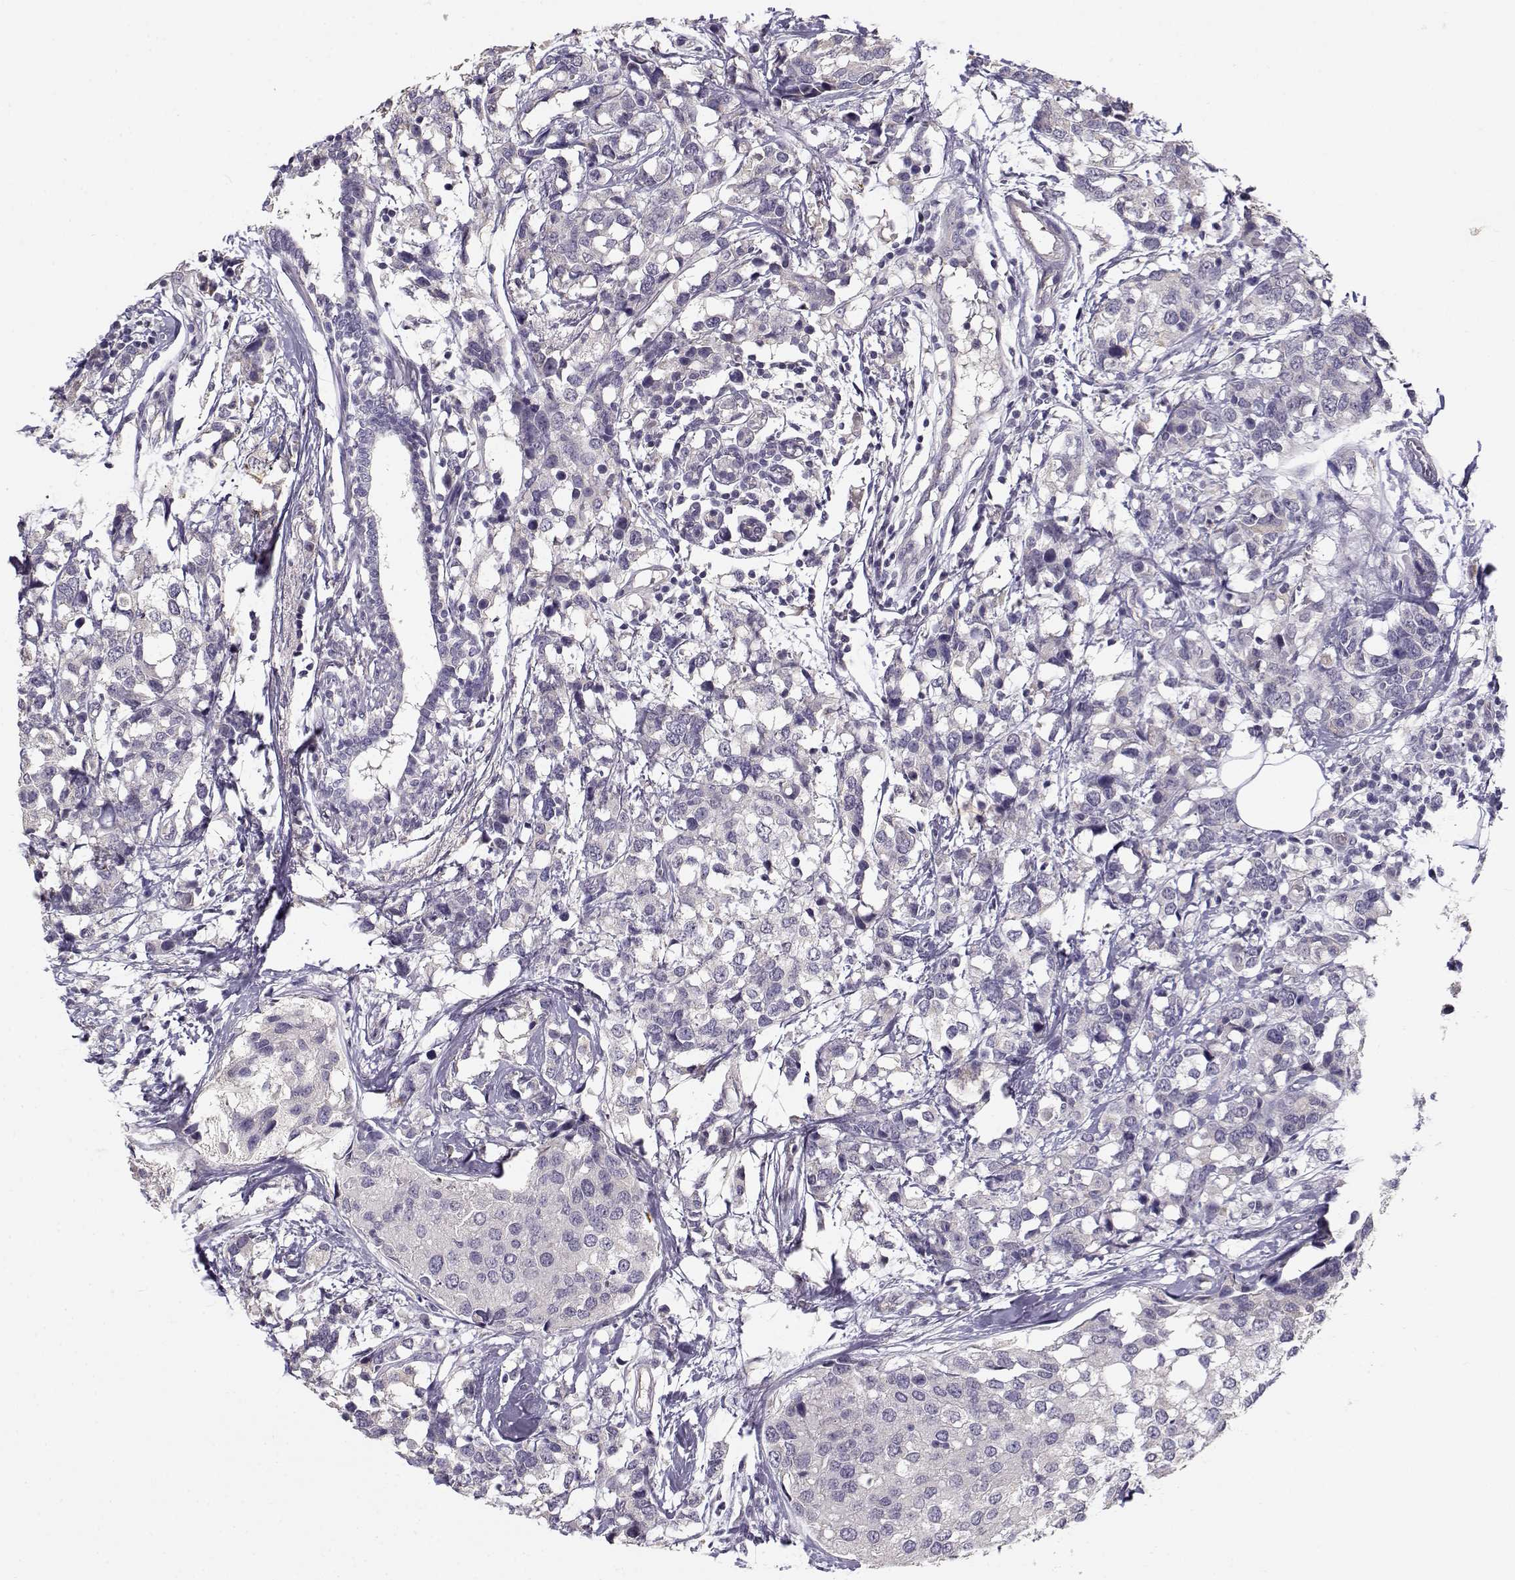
{"staining": {"intensity": "negative", "quantity": "none", "location": "none"}, "tissue": "breast cancer", "cell_type": "Tumor cells", "image_type": "cancer", "snomed": [{"axis": "morphology", "description": "Lobular carcinoma"}, {"axis": "topography", "description": "Breast"}], "caption": "Micrograph shows no protein expression in tumor cells of lobular carcinoma (breast) tissue.", "gene": "TMEM145", "patient": {"sex": "female", "age": 59}}